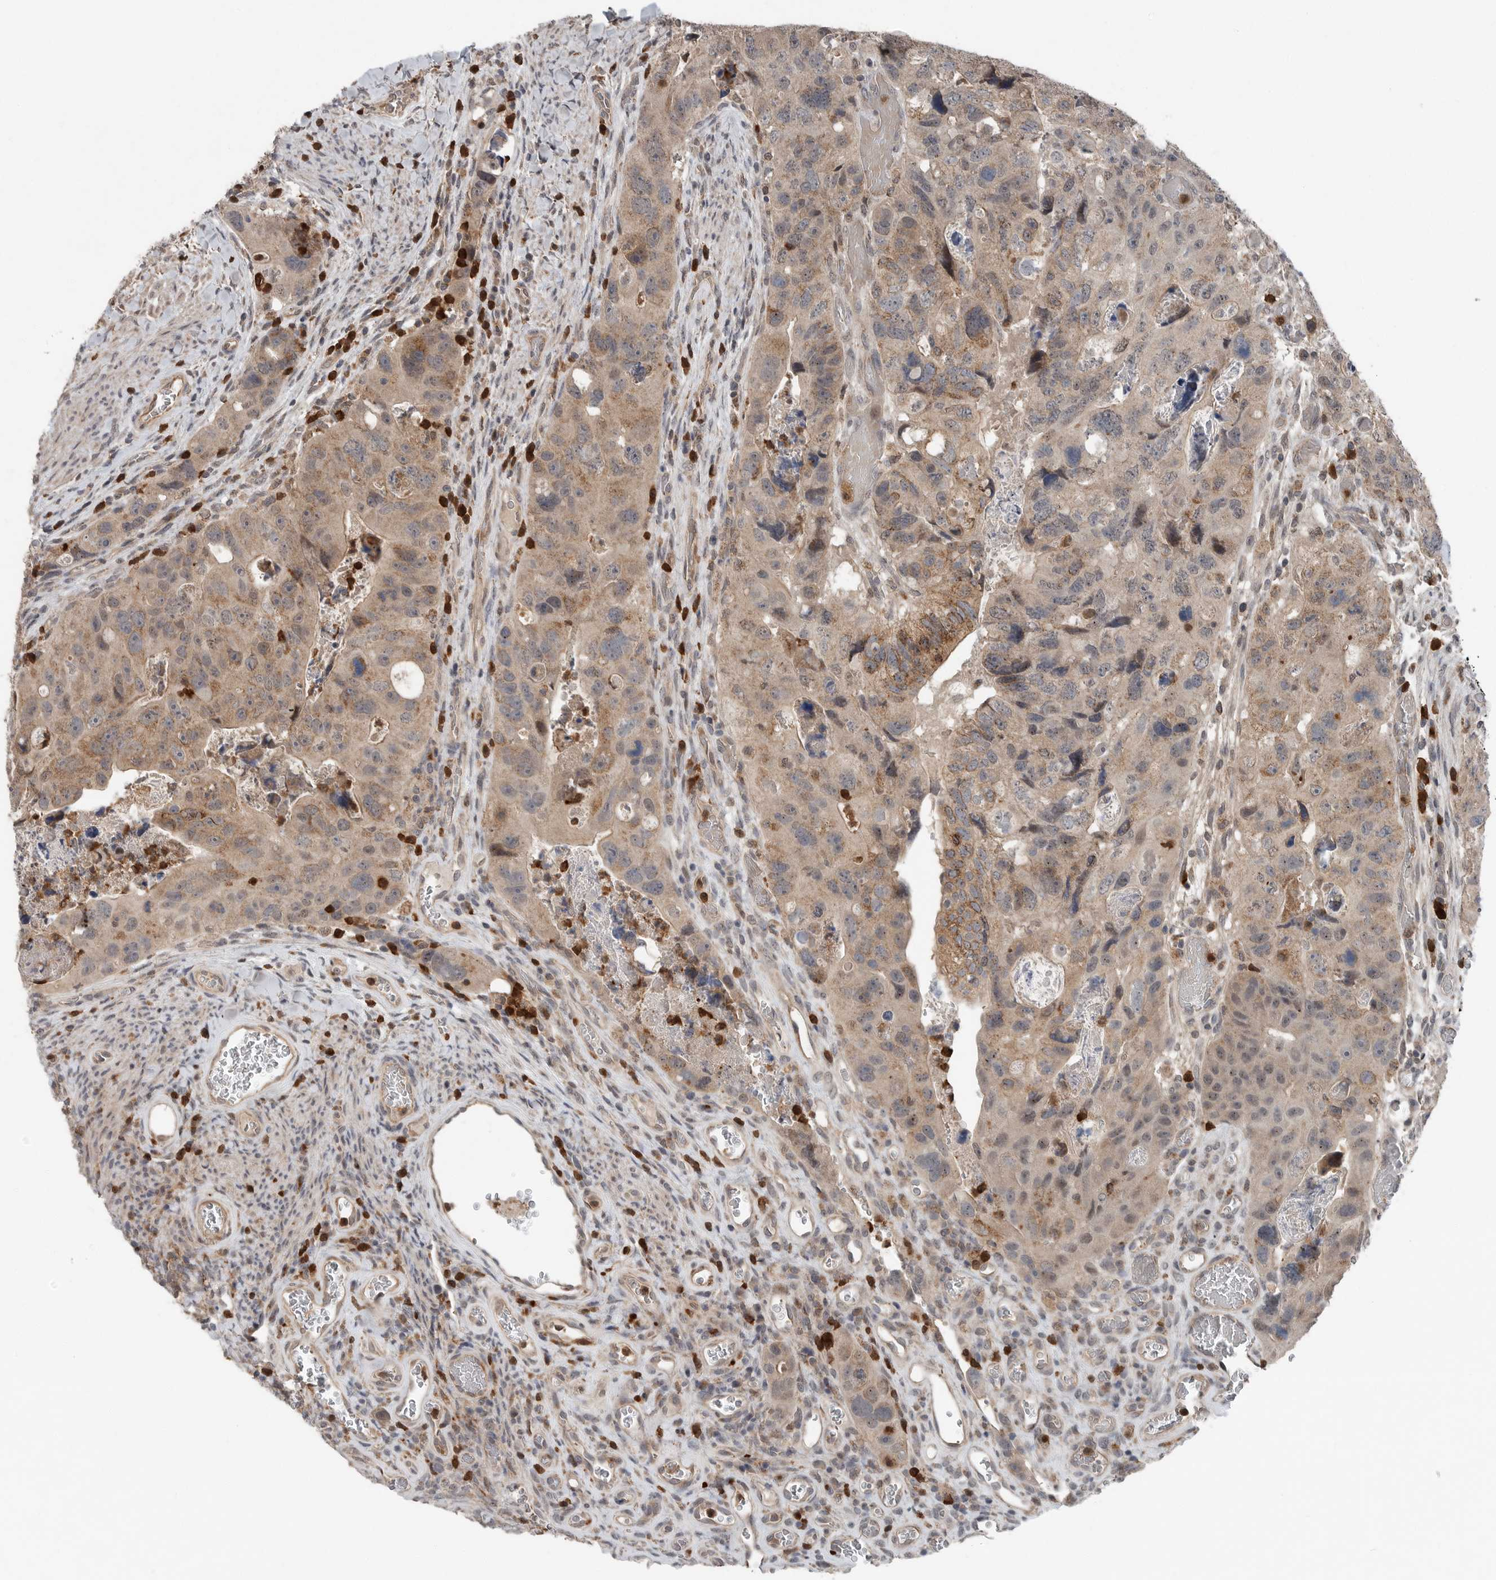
{"staining": {"intensity": "weak", "quantity": ">75%", "location": "cytoplasmic/membranous"}, "tissue": "colorectal cancer", "cell_type": "Tumor cells", "image_type": "cancer", "snomed": [{"axis": "morphology", "description": "Adenocarcinoma, NOS"}, {"axis": "topography", "description": "Rectum"}], "caption": "This image shows colorectal adenocarcinoma stained with immunohistochemistry (IHC) to label a protein in brown. The cytoplasmic/membranous of tumor cells show weak positivity for the protein. Nuclei are counter-stained blue.", "gene": "SCP2", "patient": {"sex": "male", "age": 59}}